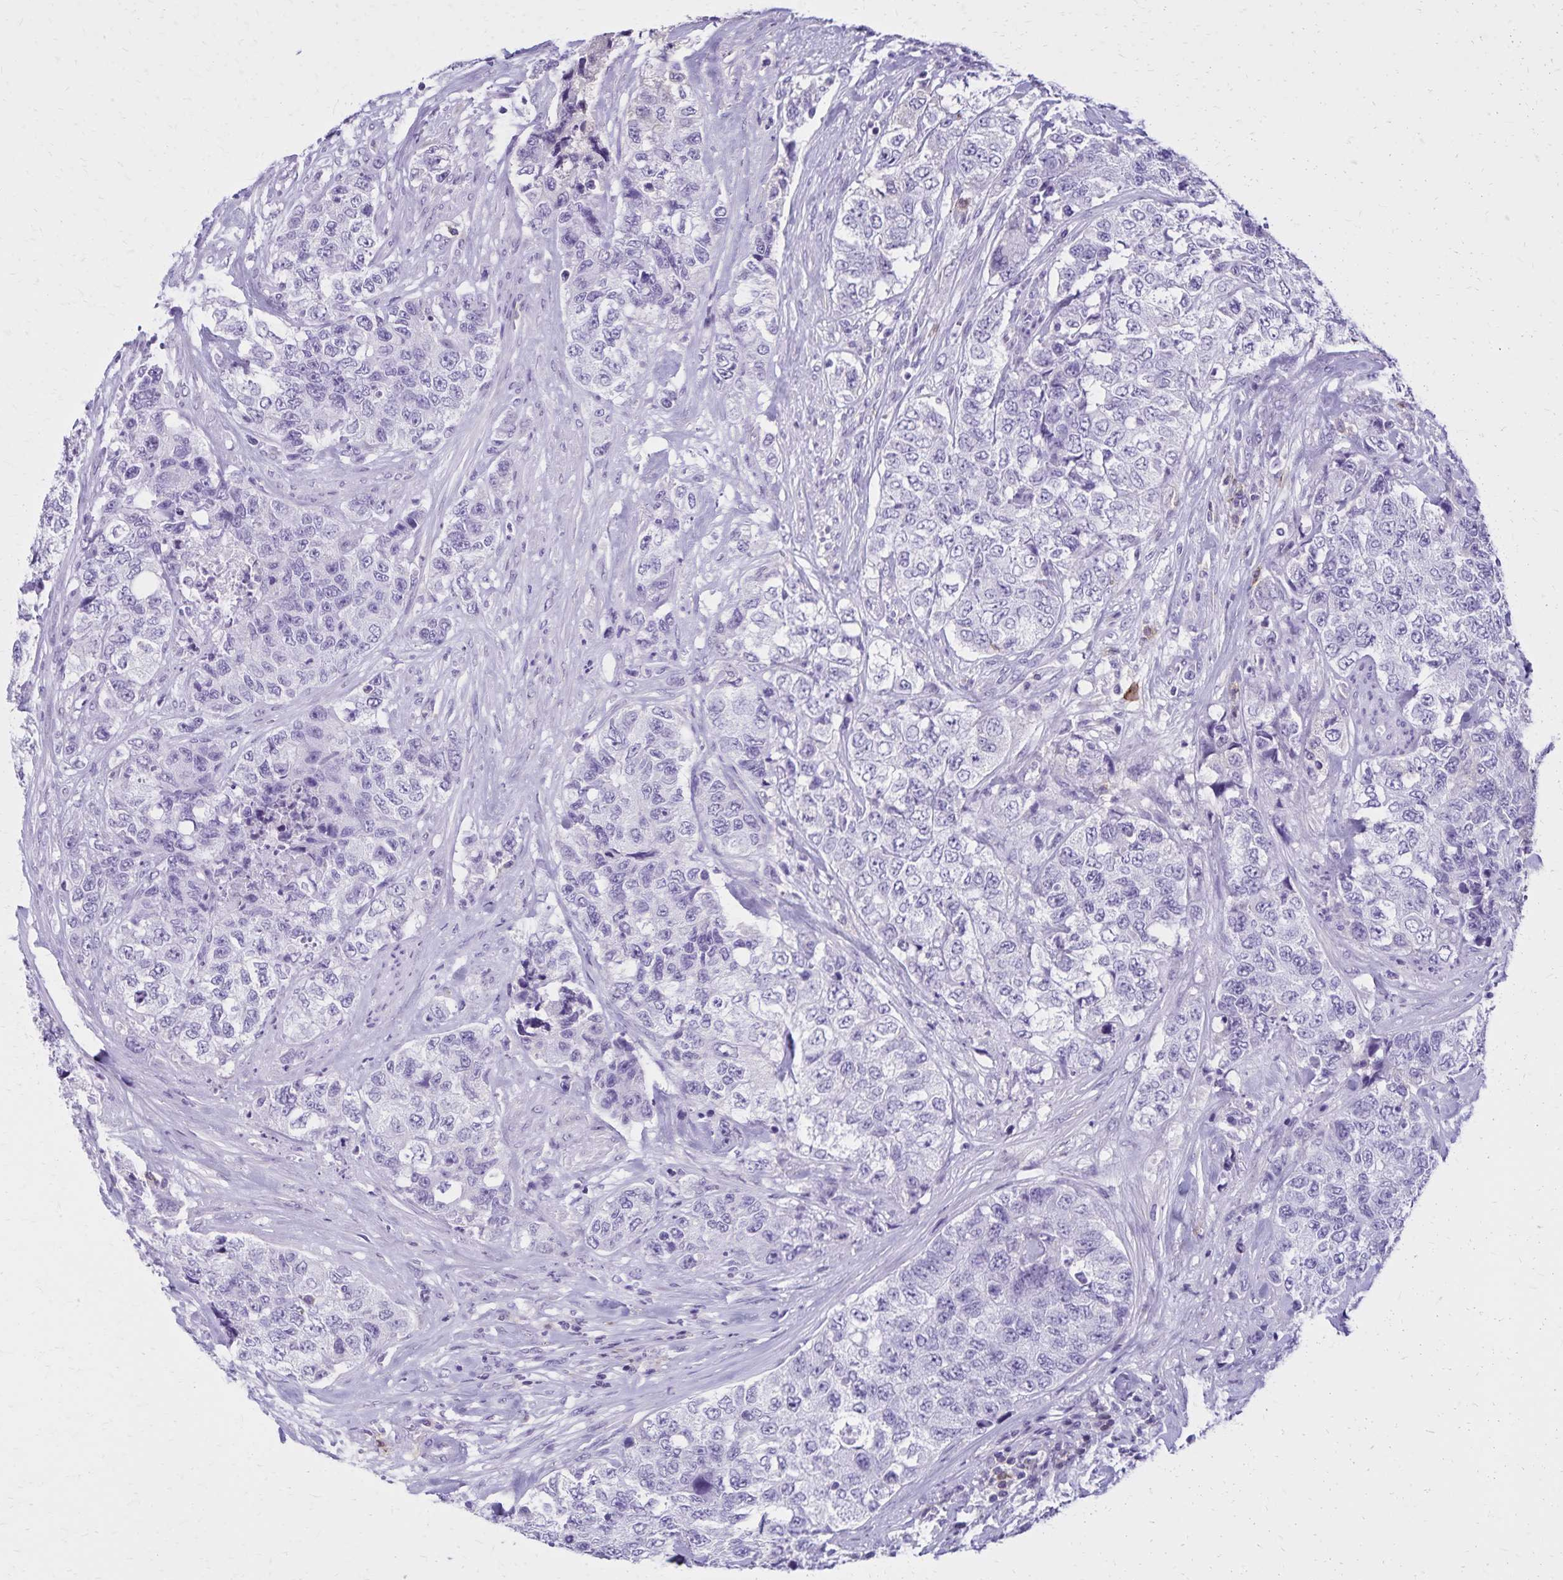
{"staining": {"intensity": "negative", "quantity": "none", "location": "none"}, "tissue": "urothelial cancer", "cell_type": "Tumor cells", "image_type": "cancer", "snomed": [{"axis": "morphology", "description": "Urothelial carcinoma, High grade"}, {"axis": "topography", "description": "Urinary bladder"}], "caption": "Immunohistochemistry histopathology image of neoplastic tissue: human urothelial carcinoma (high-grade) stained with DAB (3,3'-diaminobenzidine) demonstrates no significant protein staining in tumor cells.", "gene": "CD27", "patient": {"sex": "female", "age": 78}}